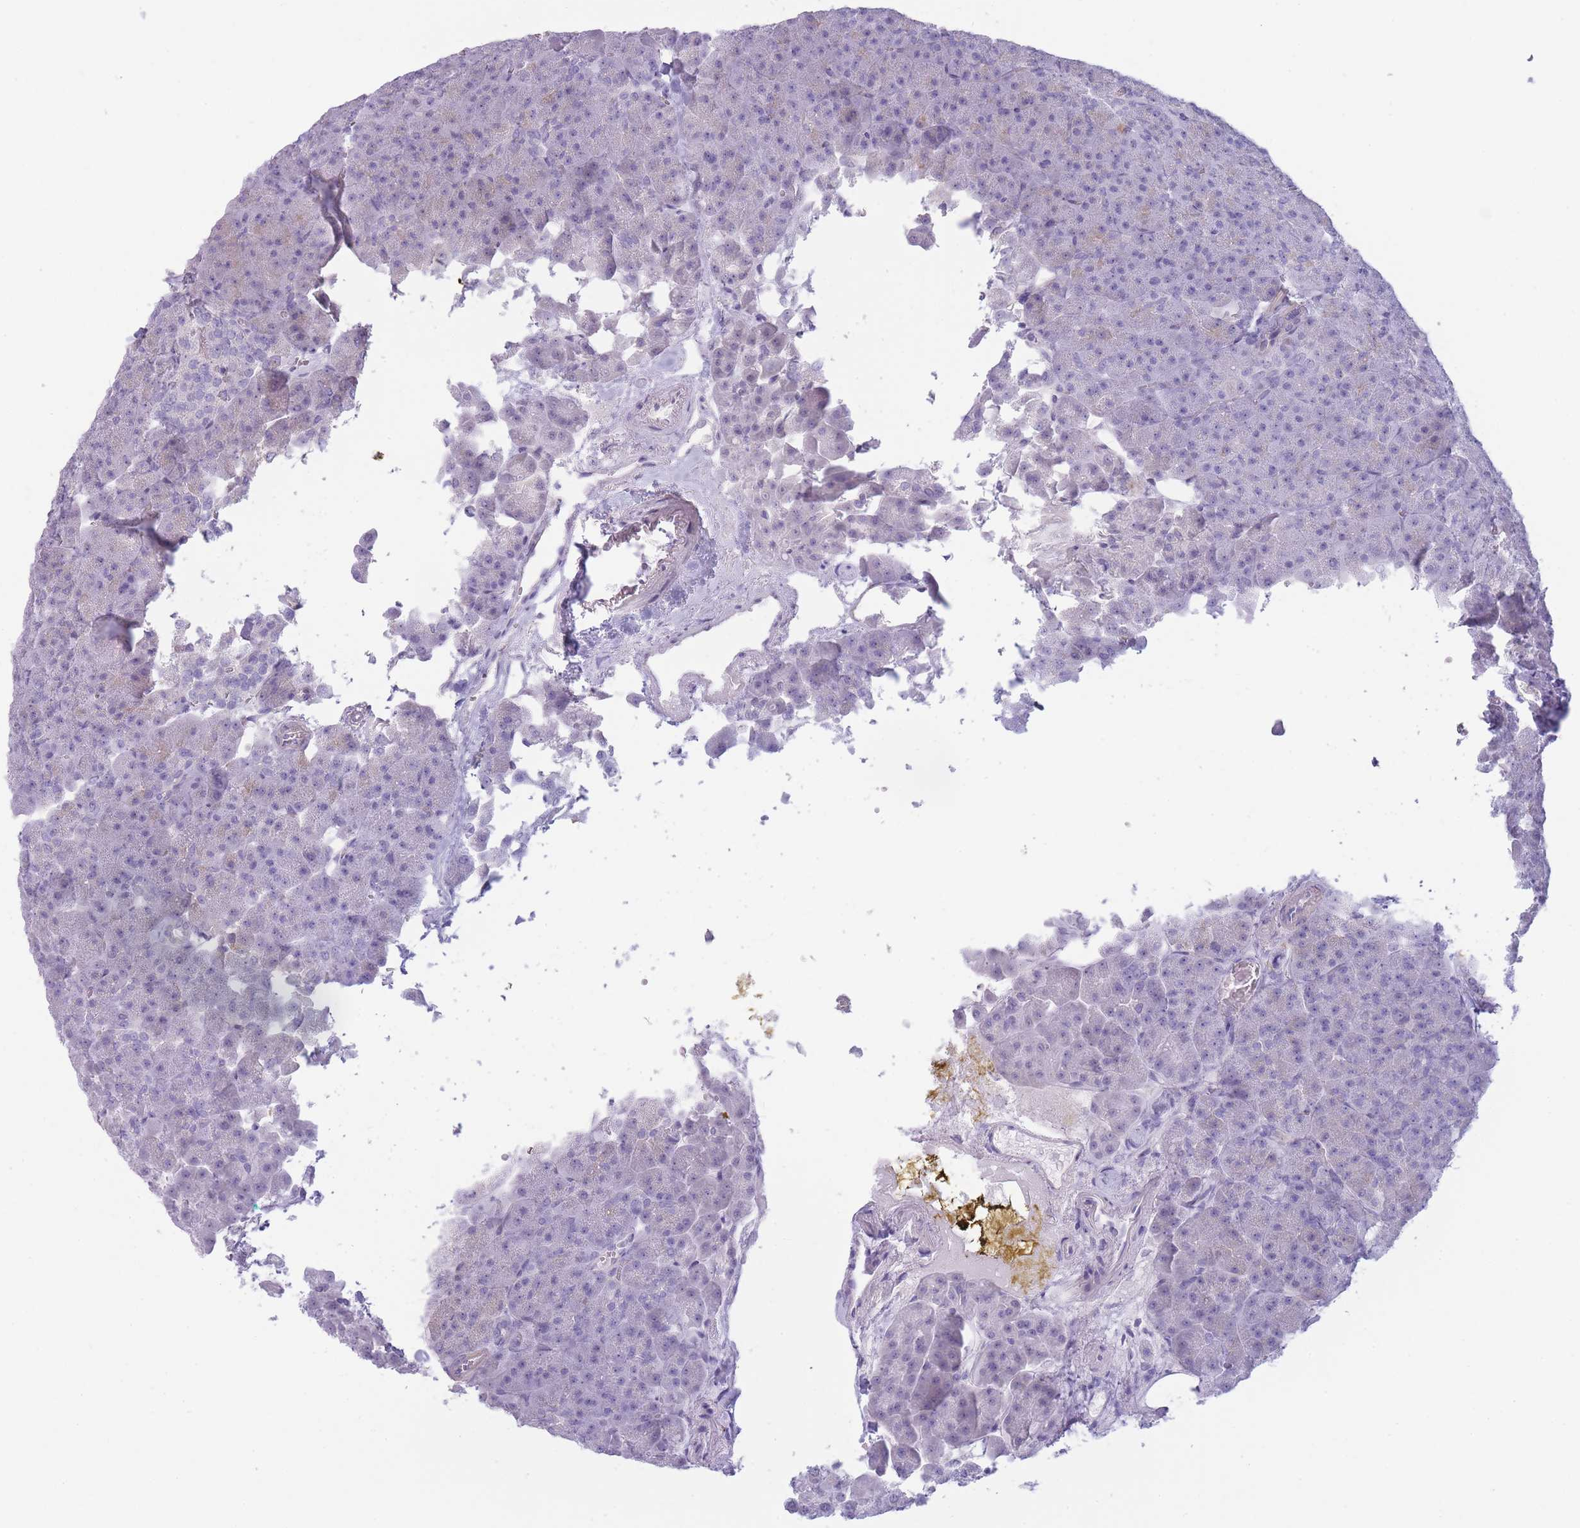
{"staining": {"intensity": "weak", "quantity": "<25%", "location": "cytoplasmic/membranous"}, "tissue": "pancreas", "cell_type": "Exocrine glandular cells", "image_type": "normal", "snomed": [{"axis": "morphology", "description": "Normal tissue, NOS"}, {"axis": "topography", "description": "Pancreas"}], "caption": "IHC photomicrograph of normal pancreas: pancreas stained with DAB (3,3'-diaminobenzidine) shows no significant protein staining in exocrine glandular cells. Nuclei are stained in blue.", "gene": "UTP14A", "patient": {"sex": "female", "age": 74}}